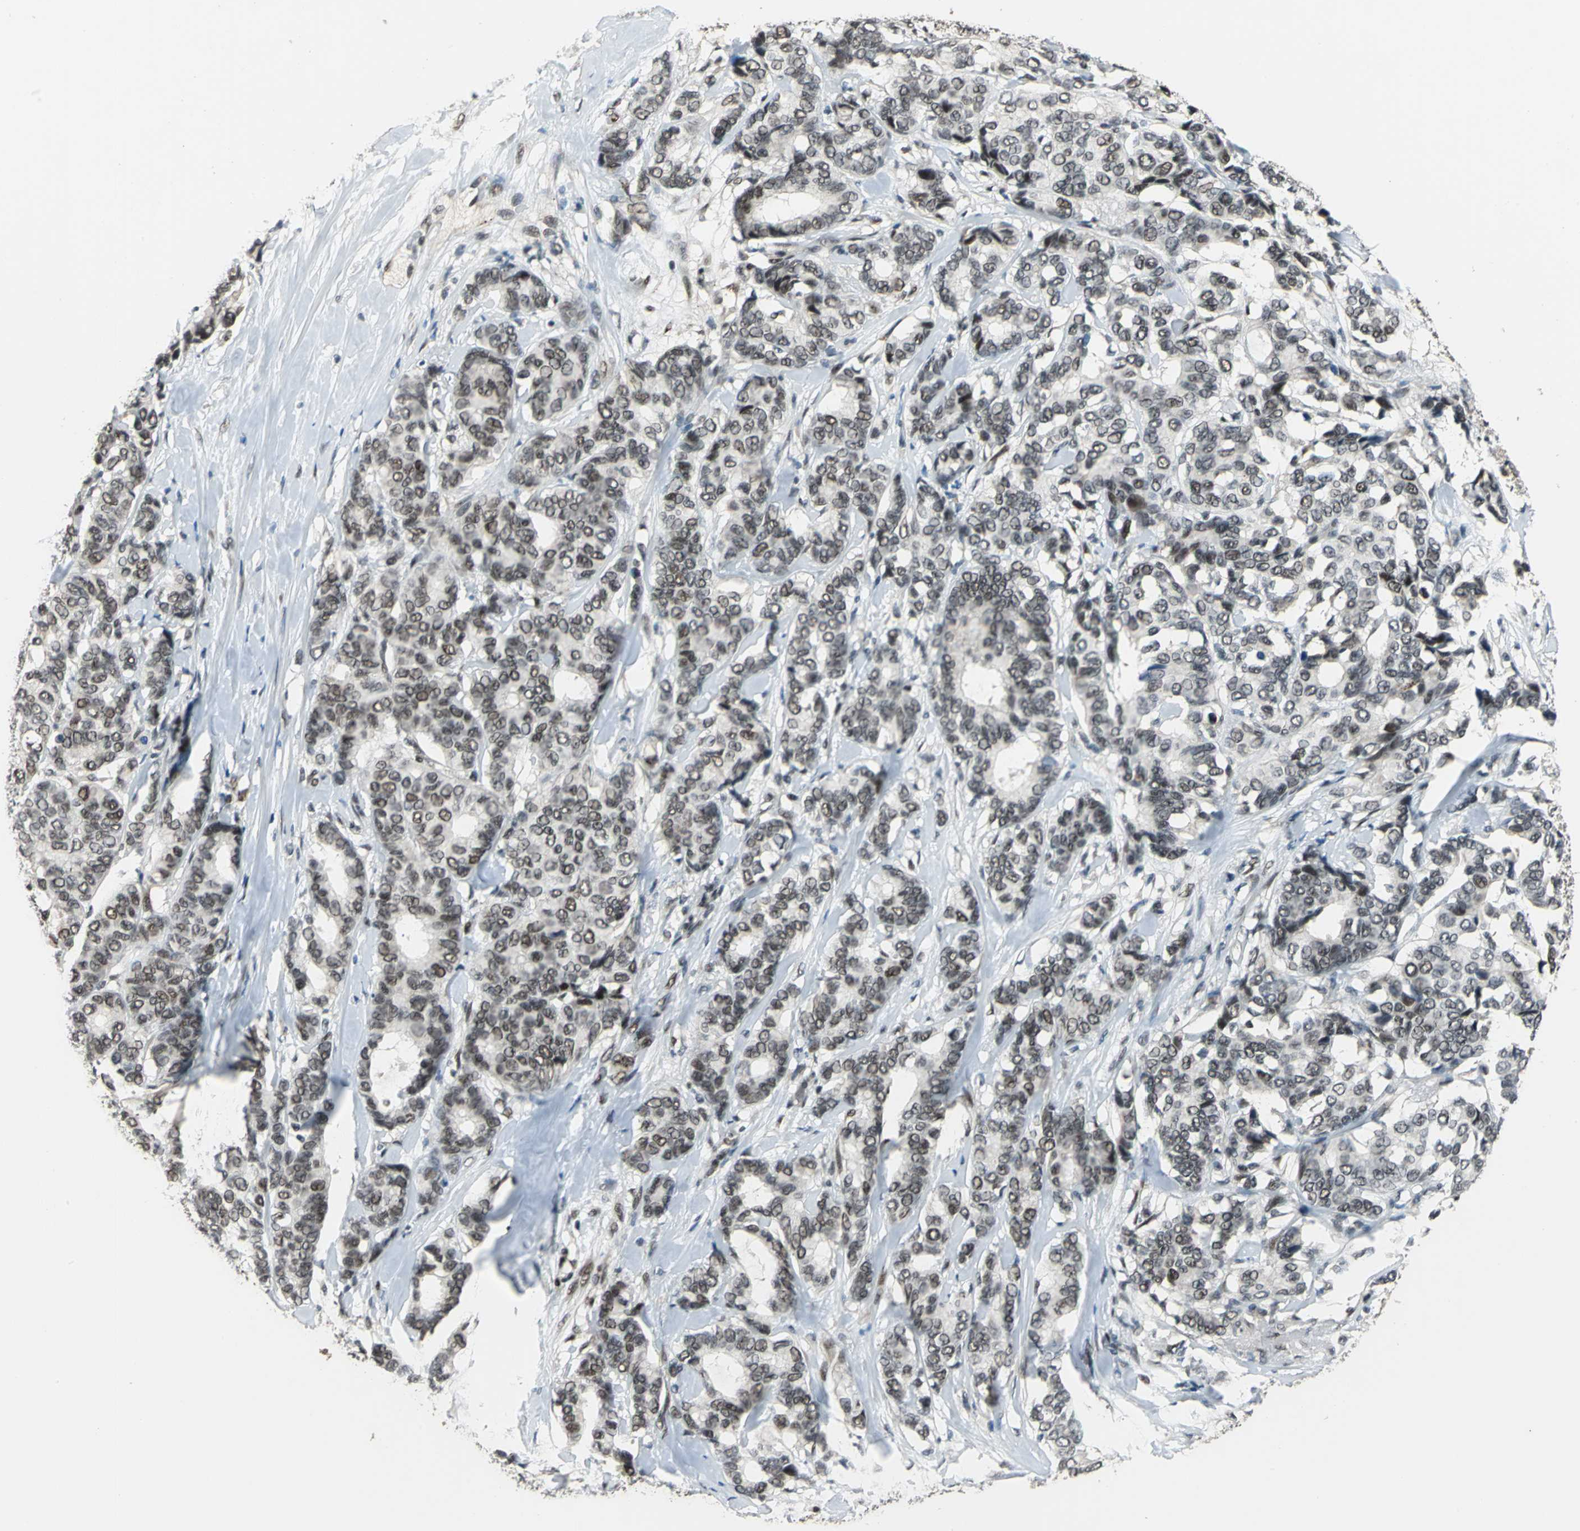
{"staining": {"intensity": "weak", "quantity": "25%-75%", "location": "nuclear"}, "tissue": "breast cancer", "cell_type": "Tumor cells", "image_type": "cancer", "snomed": [{"axis": "morphology", "description": "Duct carcinoma"}, {"axis": "topography", "description": "Breast"}], "caption": "This is an image of immunohistochemistry staining of breast invasive ductal carcinoma, which shows weak positivity in the nuclear of tumor cells.", "gene": "ELF2", "patient": {"sex": "female", "age": 87}}